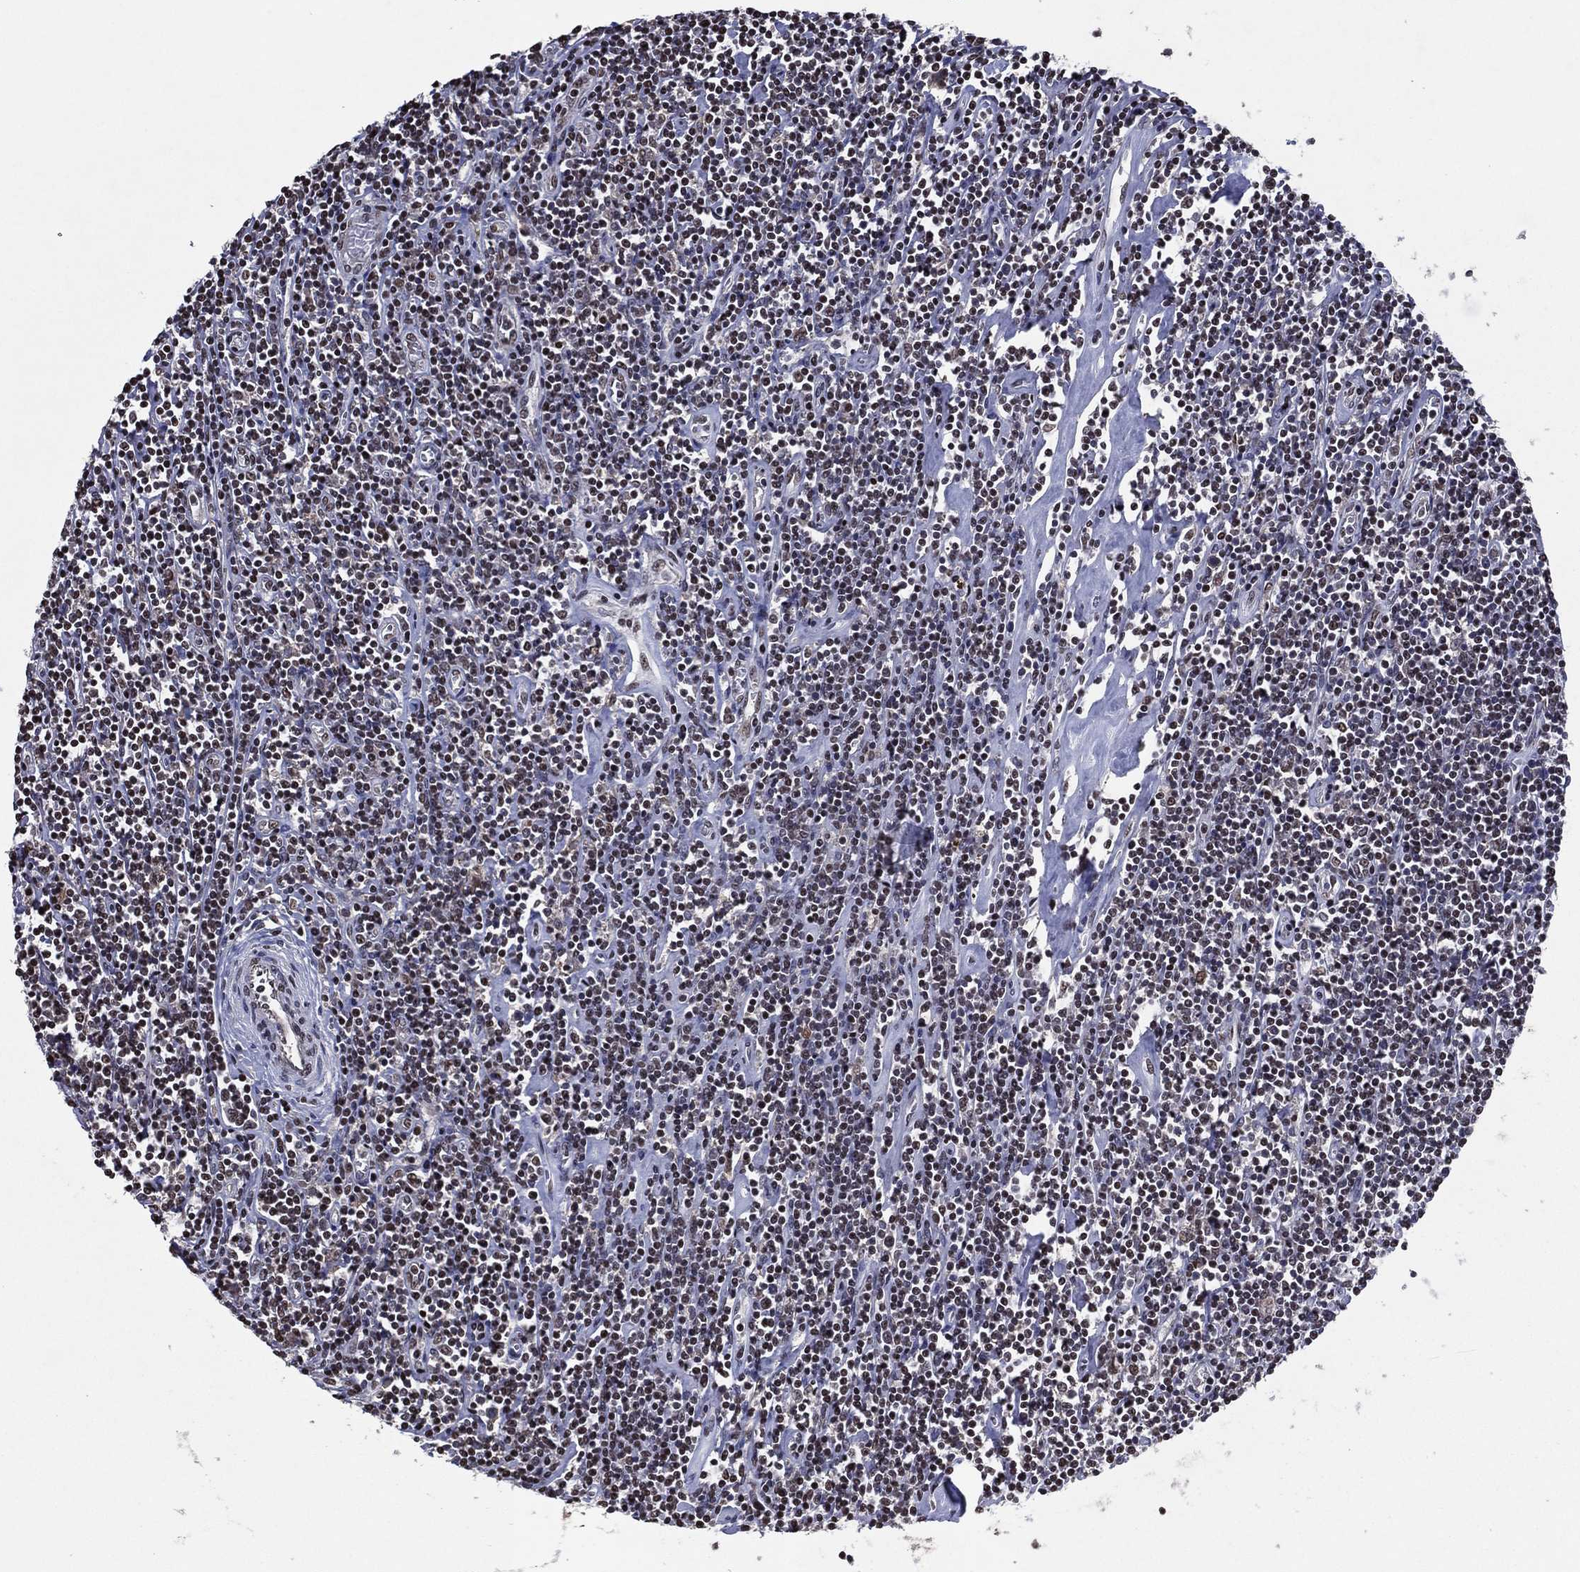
{"staining": {"intensity": "moderate", "quantity": "<25%", "location": "nuclear"}, "tissue": "lymphoma", "cell_type": "Tumor cells", "image_type": "cancer", "snomed": [{"axis": "morphology", "description": "Hodgkin's disease, NOS"}, {"axis": "topography", "description": "Lymph node"}], "caption": "A brown stain labels moderate nuclear expression of a protein in lymphoma tumor cells.", "gene": "ZBTB42", "patient": {"sex": "male", "age": 40}}